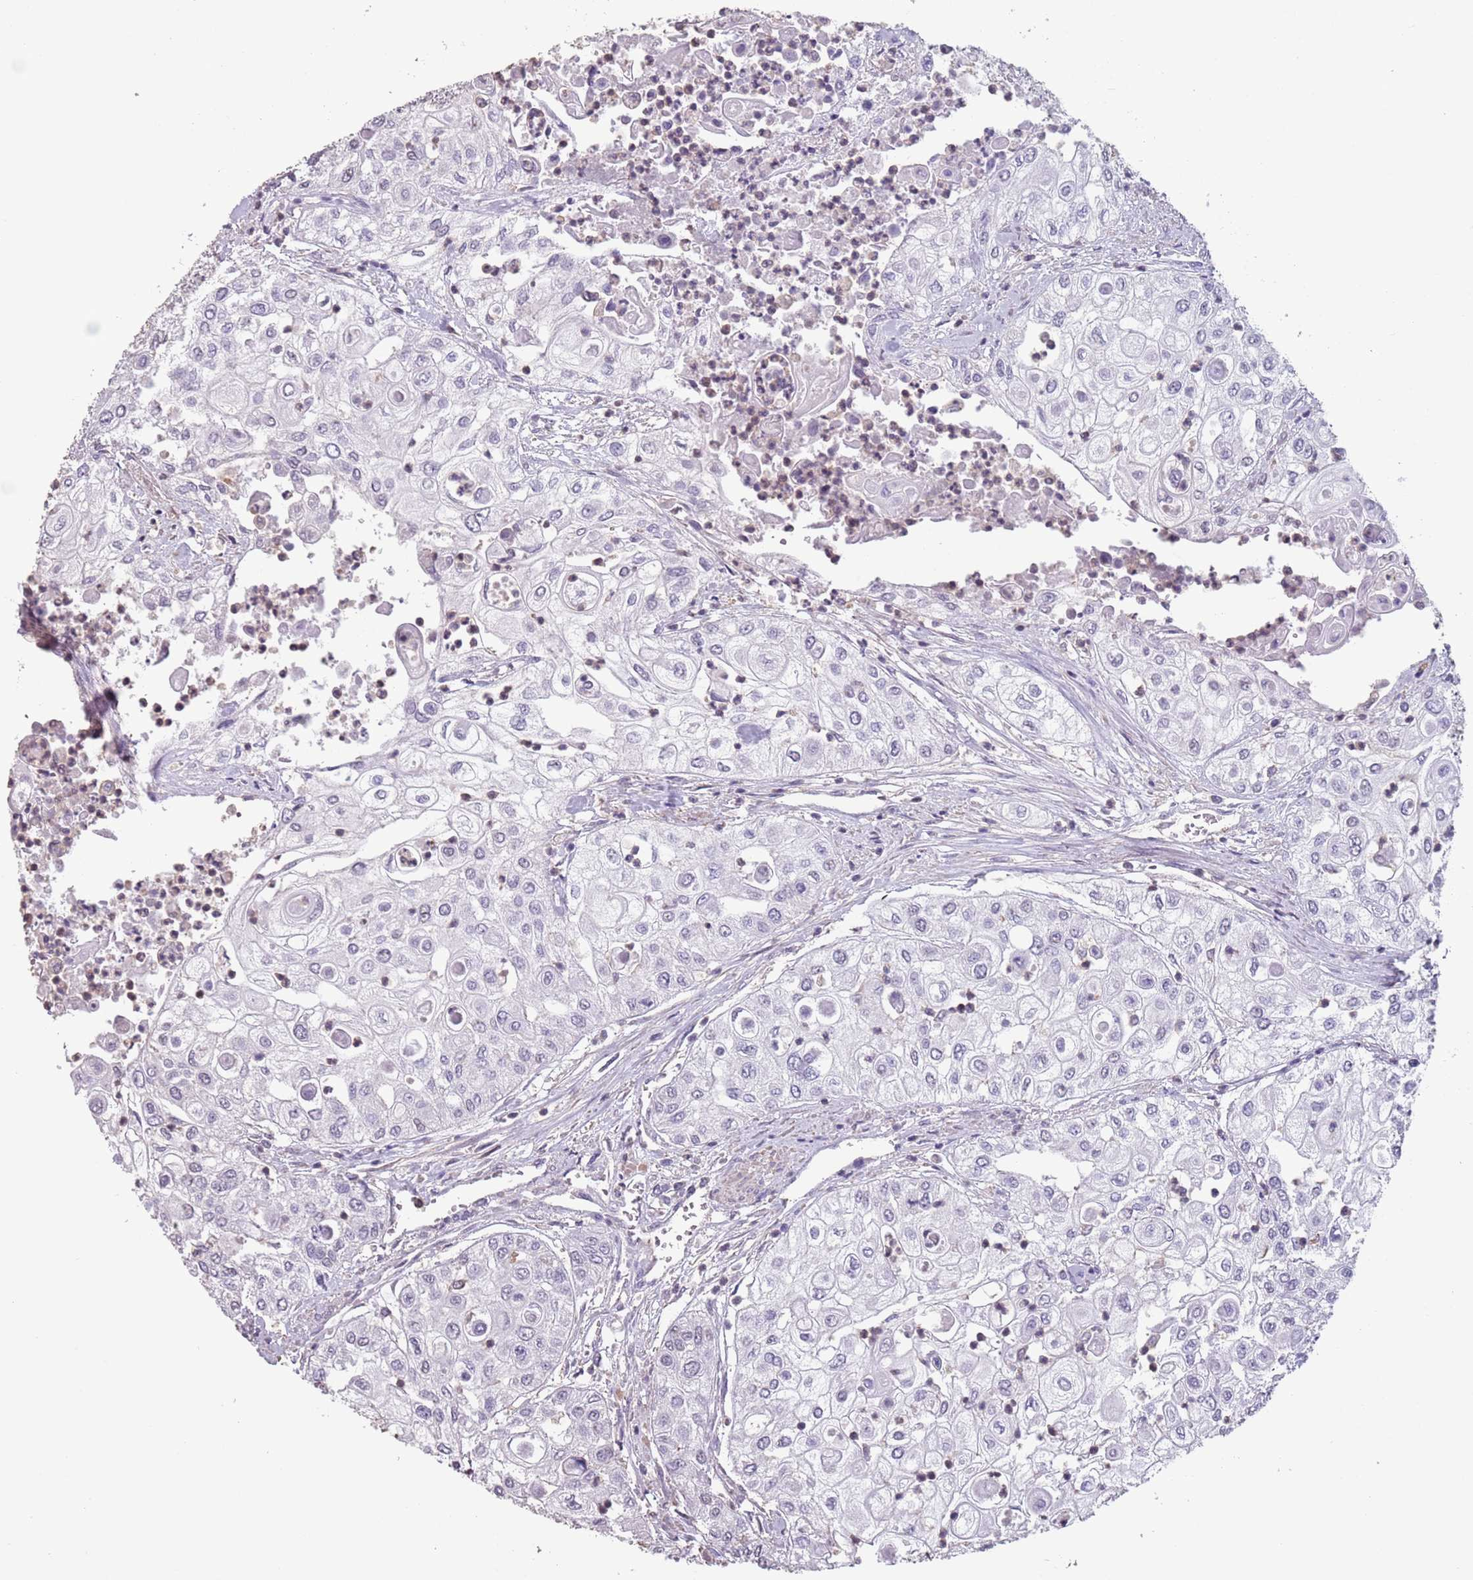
{"staining": {"intensity": "negative", "quantity": "none", "location": "none"}, "tissue": "urothelial cancer", "cell_type": "Tumor cells", "image_type": "cancer", "snomed": [{"axis": "morphology", "description": "Urothelial carcinoma, High grade"}, {"axis": "topography", "description": "Urinary bladder"}], "caption": "Human high-grade urothelial carcinoma stained for a protein using IHC shows no expression in tumor cells.", "gene": "SUN5", "patient": {"sex": "female", "age": 79}}